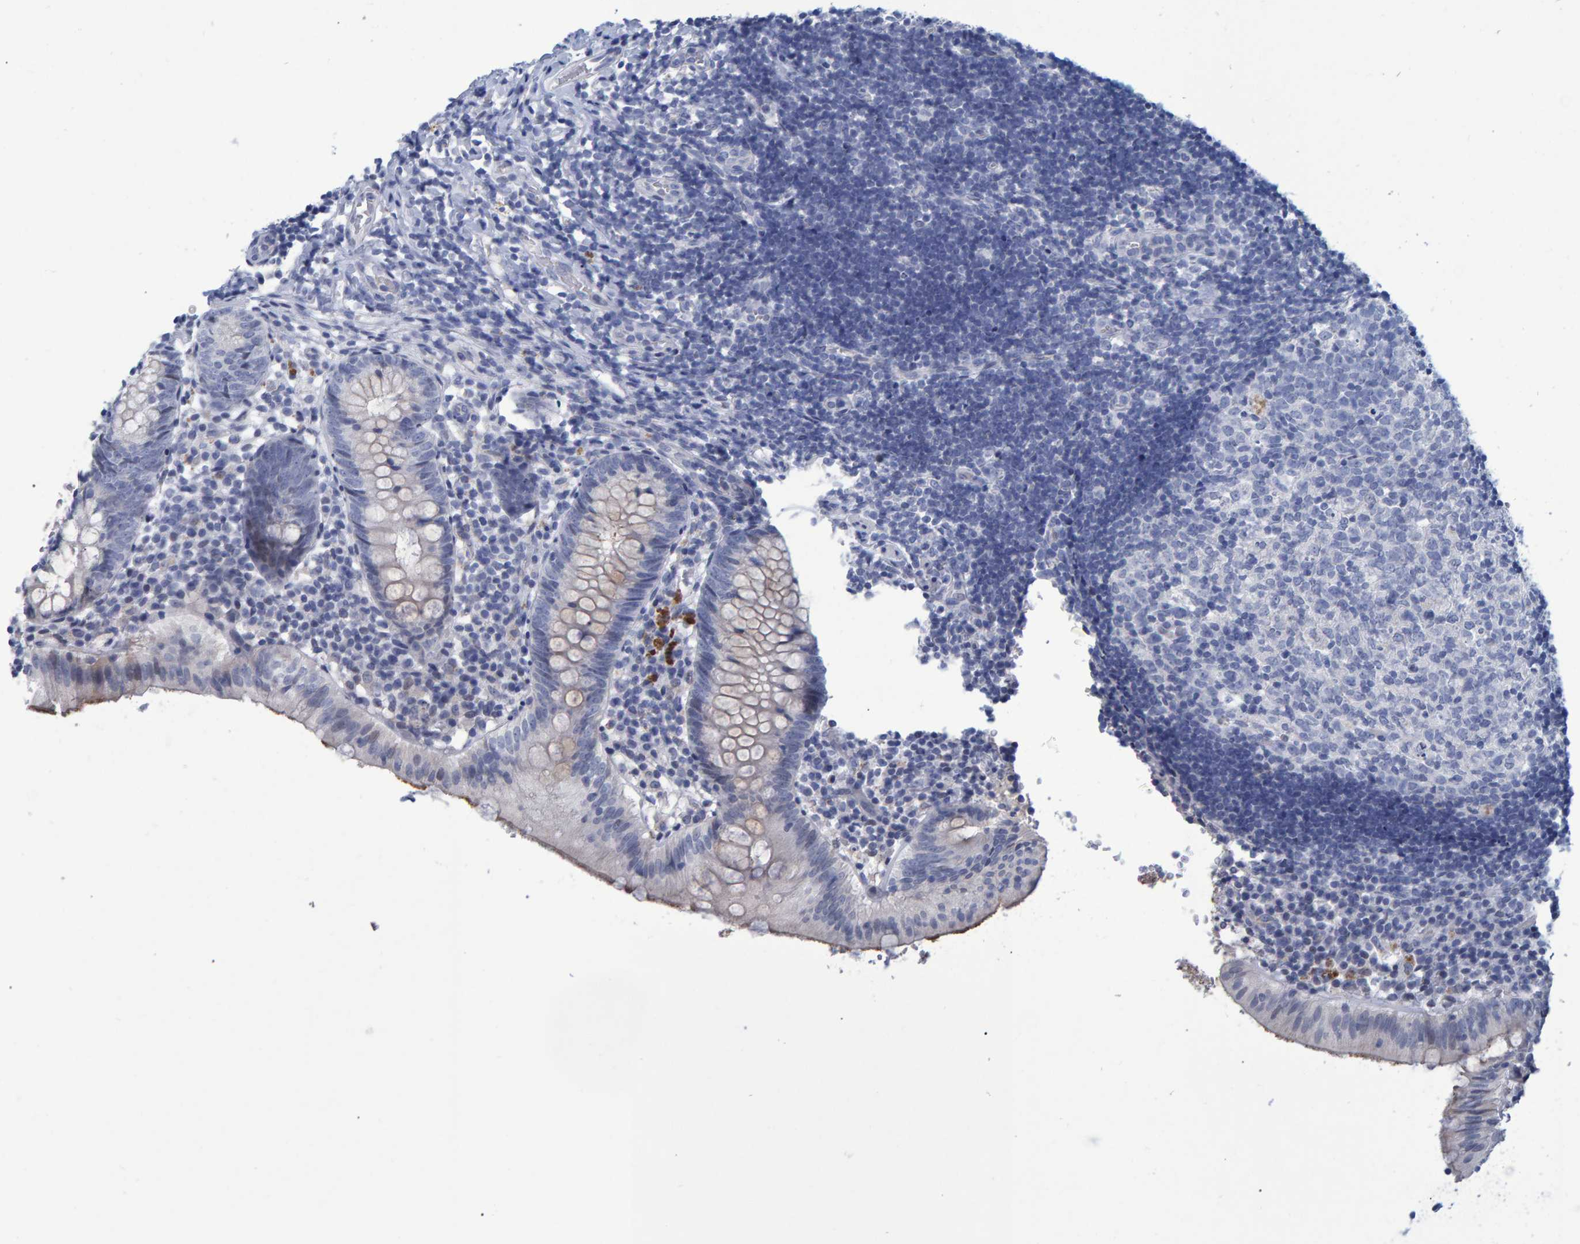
{"staining": {"intensity": "weak", "quantity": "<25%", "location": "cytoplasmic/membranous"}, "tissue": "appendix", "cell_type": "Glandular cells", "image_type": "normal", "snomed": [{"axis": "morphology", "description": "Normal tissue, NOS"}, {"axis": "topography", "description": "Appendix"}], "caption": "This is a photomicrograph of IHC staining of unremarkable appendix, which shows no positivity in glandular cells.", "gene": "PROCA1", "patient": {"sex": "male", "age": 8}}